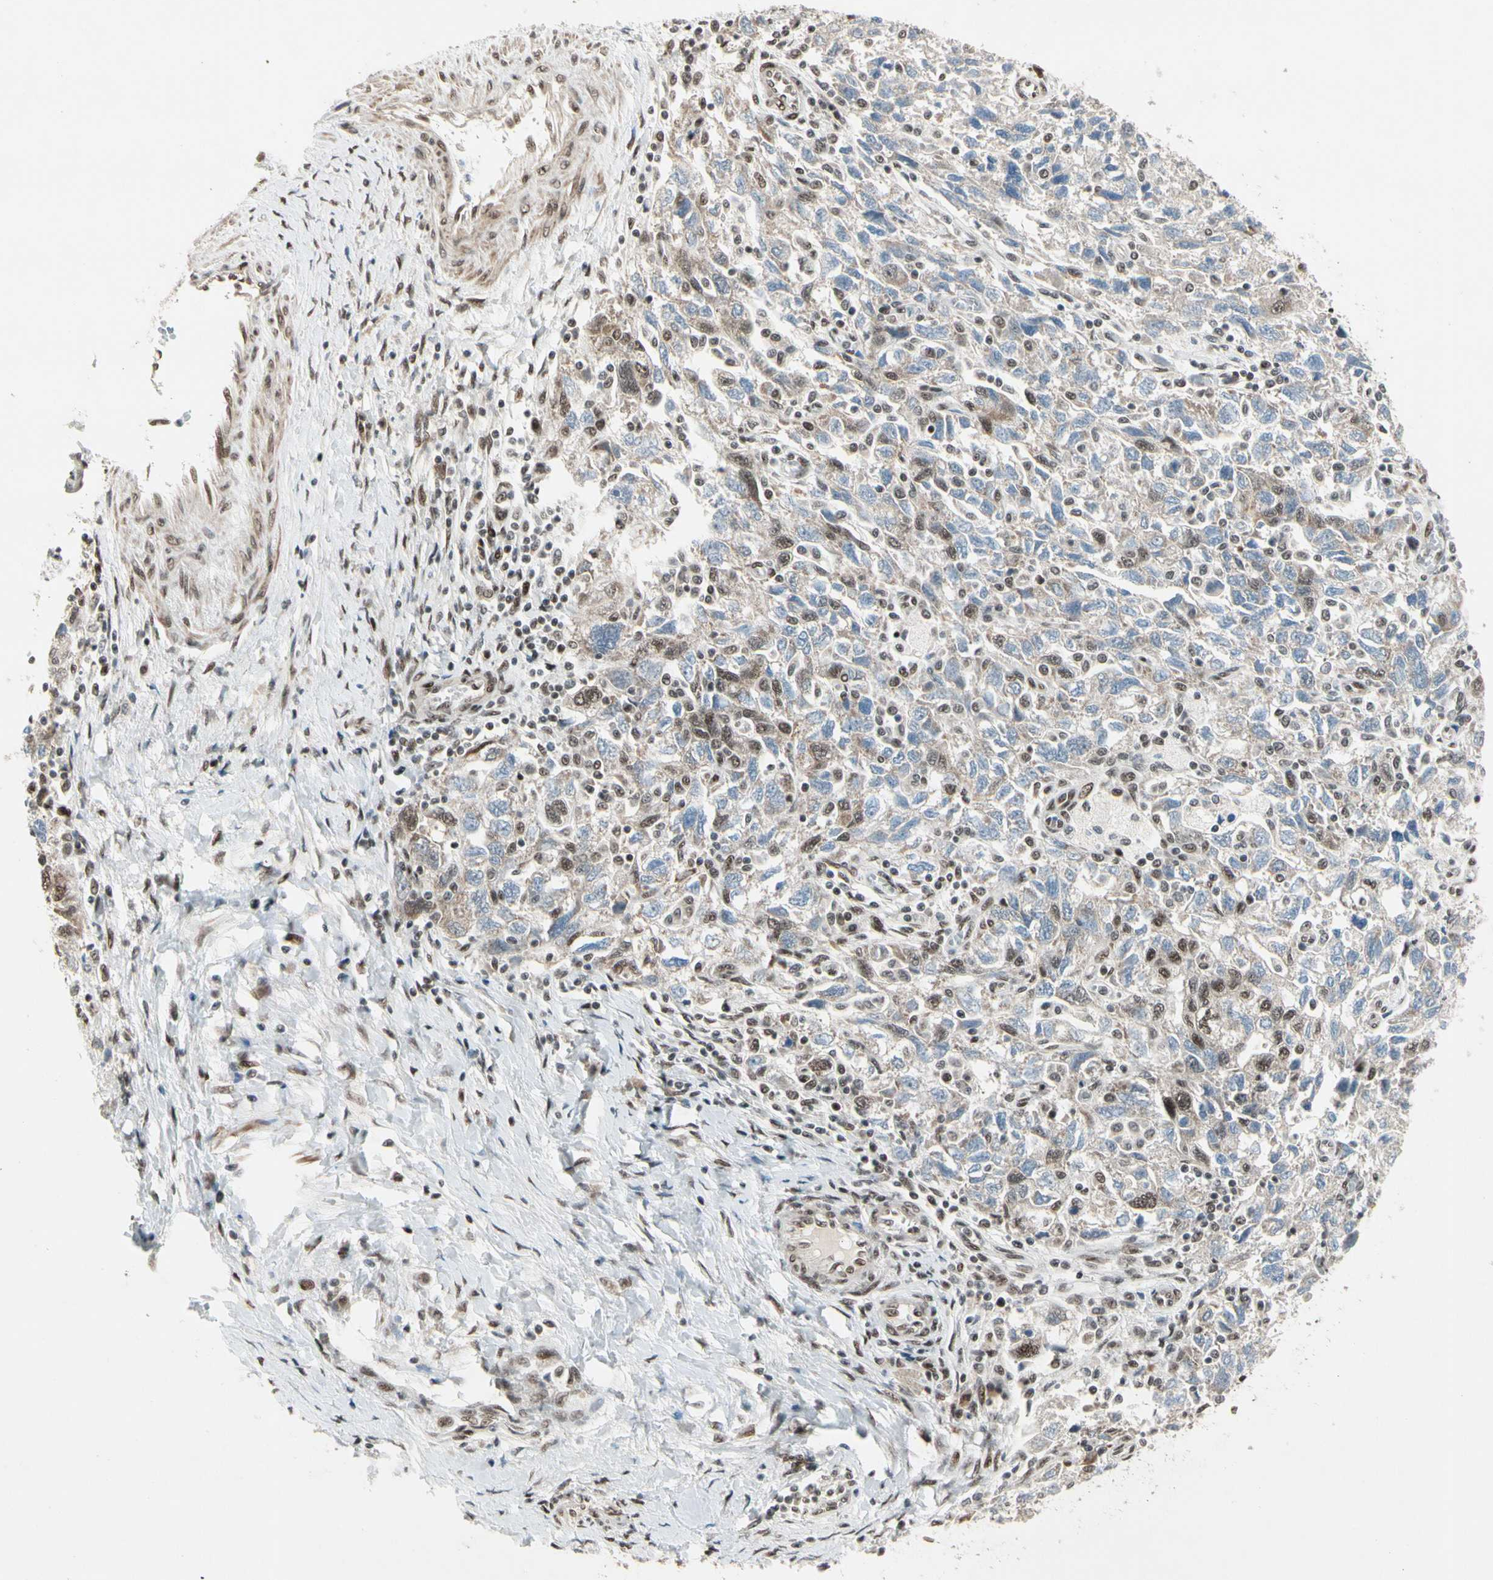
{"staining": {"intensity": "moderate", "quantity": "25%-75%", "location": "cytoplasmic/membranous,nuclear"}, "tissue": "ovarian cancer", "cell_type": "Tumor cells", "image_type": "cancer", "snomed": [{"axis": "morphology", "description": "Carcinoma, NOS"}, {"axis": "morphology", "description": "Cystadenocarcinoma, serous, NOS"}, {"axis": "topography", "description": "Ovary"}], "caption": "Ovarian serous cystadenocarcinoma tissue demonstrates moderate cytoplasmic/membranous and nuclear staining in about 25%-75% of tumor cells", "gene": "CHAMP1", "patient": {"sex": "female", "age": 69}}